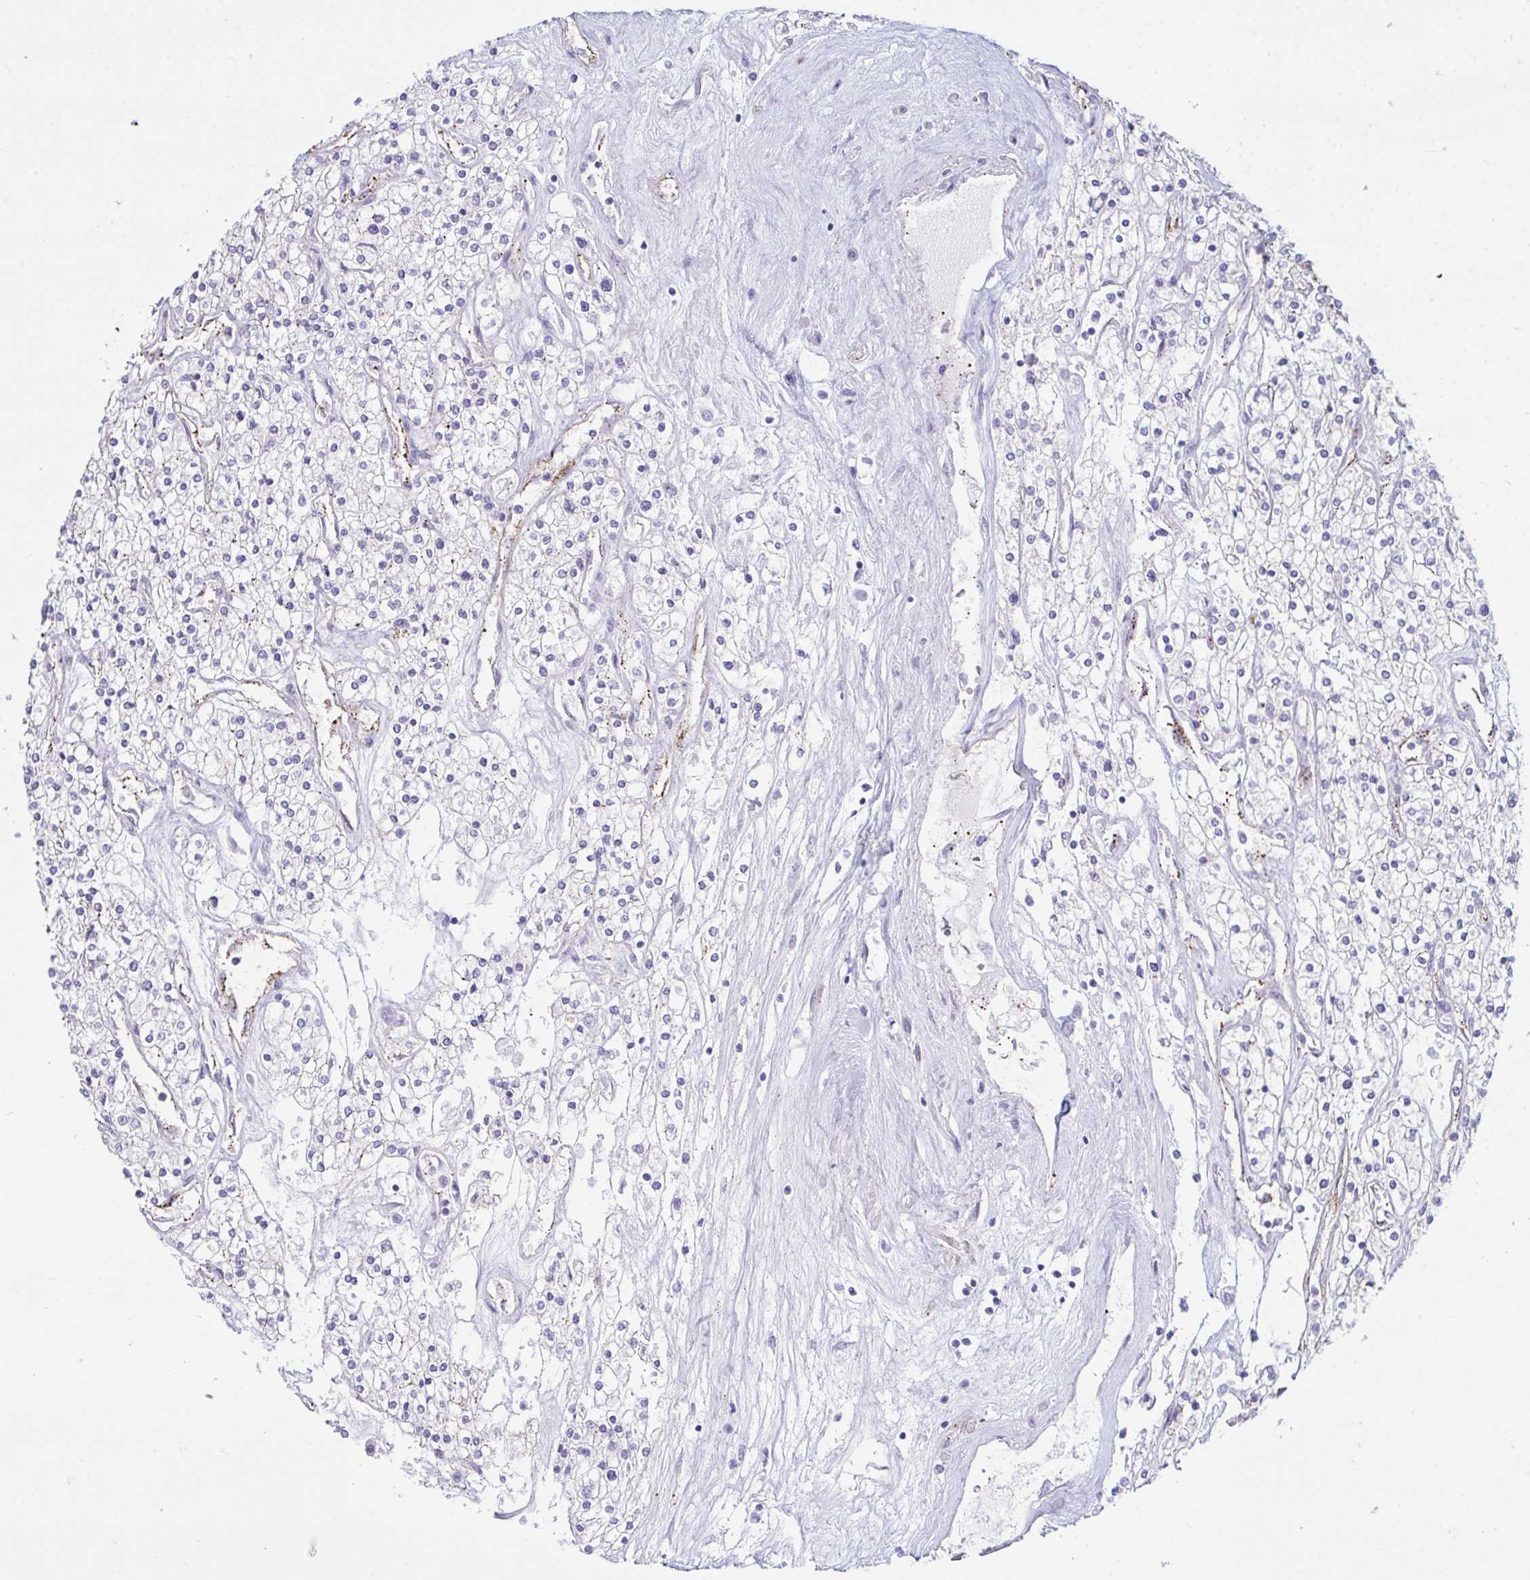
{"staining": {"intensity": "negative", "quantity": "none", "location": "none"}, "tissue": "renal cancer", "cell_type": "Tumor cells", "image_type": "cancer", "snomed": [{"axis": "morphology", "description": "Adenocarcinoma, NOS"}, {"axis": "topography", "description": "Kidney"}], "caption": "DAB immunohistochemical staining of renal cancer shows no significant positivity in tumor cells.", "gene": "UBL3", "patient": {"sex": "male", "age": 80}}